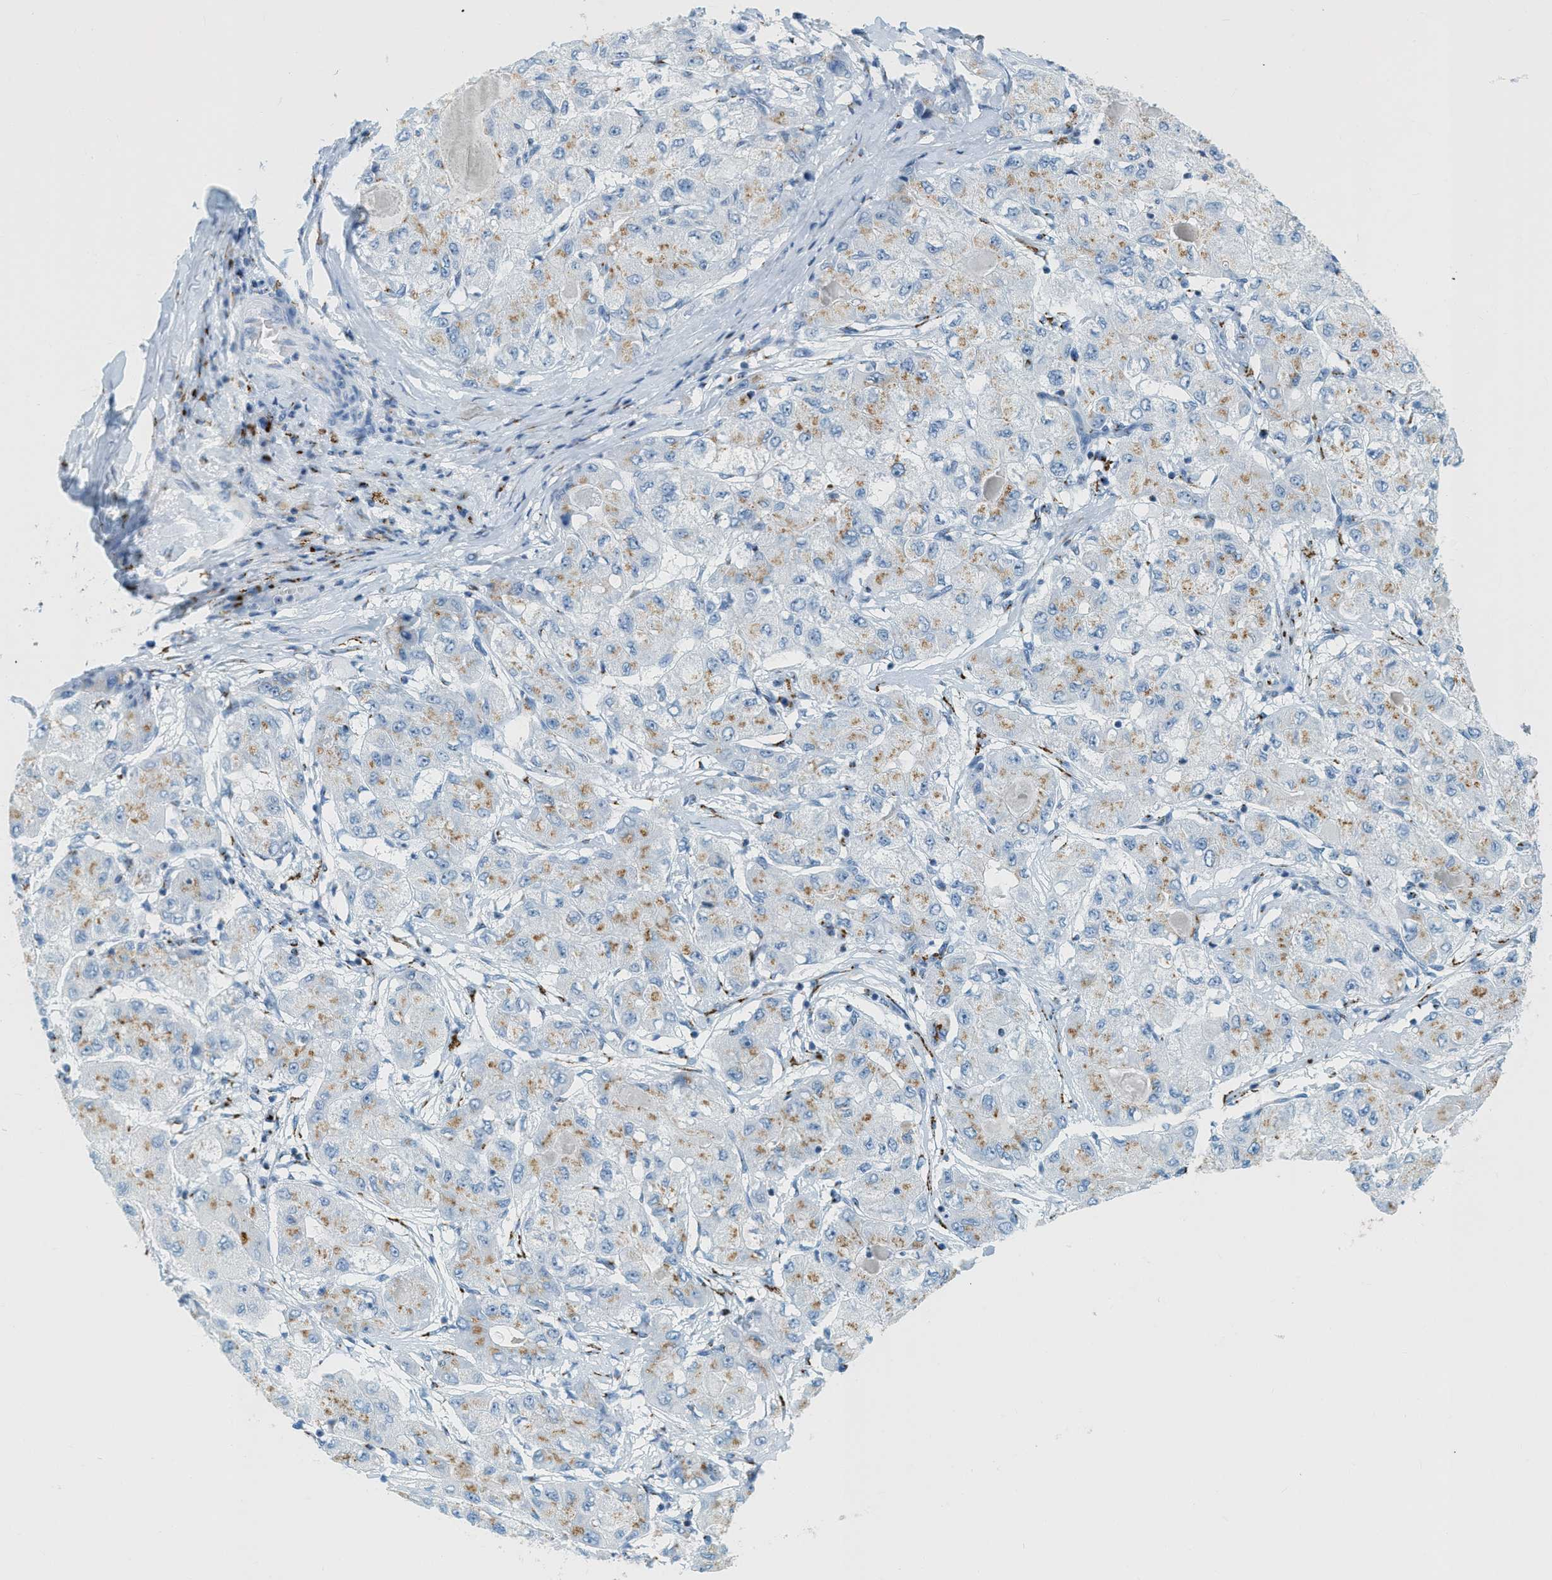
{"staining": {"intensity": "weak", "quantity": "25%-75%", "location": "cytoplasmic/membranous"}, "tissue": "liver cancer", "cell_type": "Tumor cells", "image_type": "cancer", "snomed": [{"axis": "morphology", "description": "Carcinoma, Hepatocellular, NOS"}, {"axis": "topography", "description": "Liver"}], "caption": "Immunohistochemical staining of liver hepatocellular carcinoma demonstrates low levels of weak cytoplasmic/membranous protein staining in about 25%-75% of tumor cells. The staining was performed using DAB (3,3'-diaminobenzidine), with brown indicating positive protein expression. Nuclei are stained blue with hematoxylin.", "gene": "ENTPD4", "patient": {"sex": "male", "age": 80}}